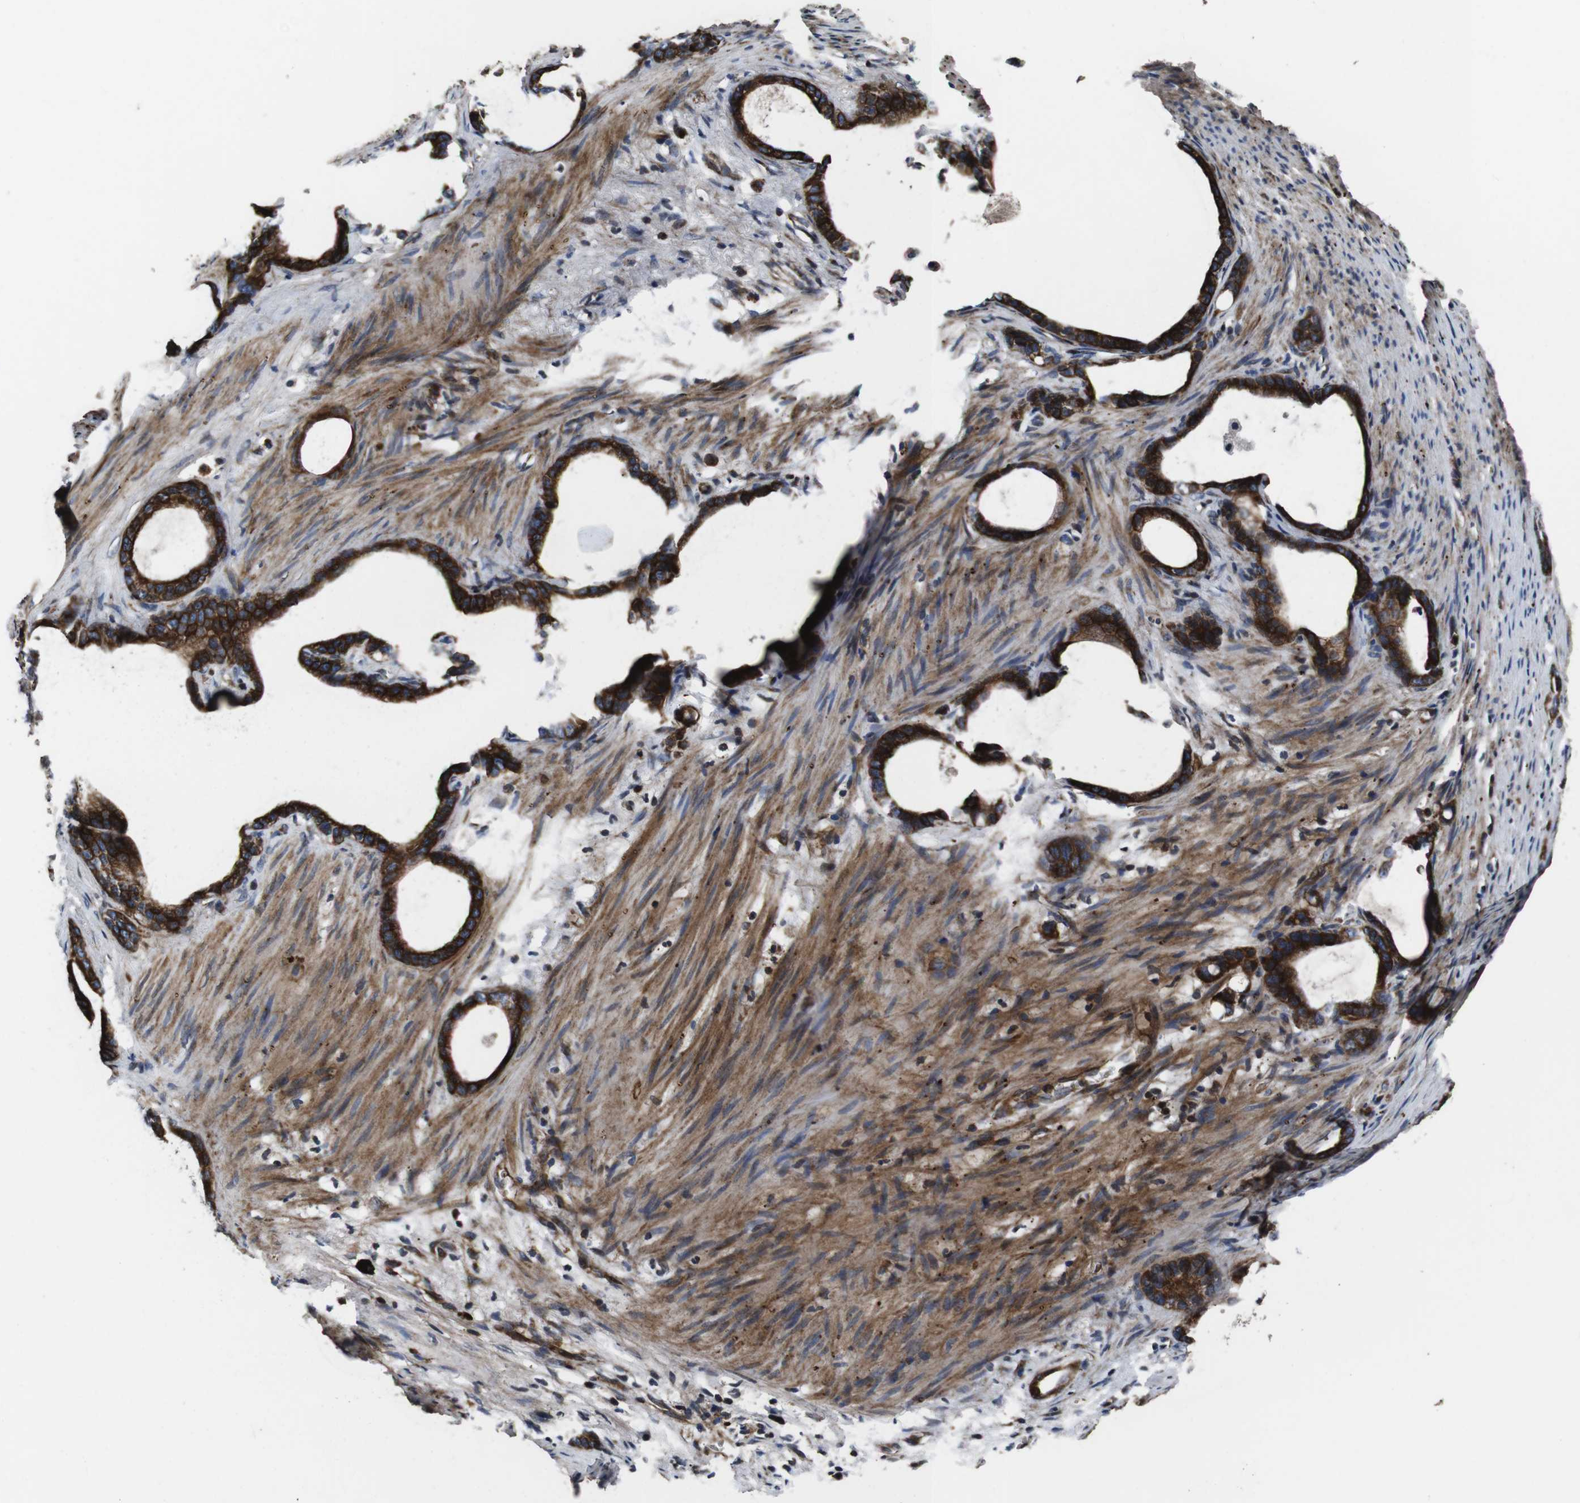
{"staining": {"intensity": "strong", "quantity": ">75%", "location": "cytoplasmic/membranous"}, "tissue": "stomach cancer", "cell_type": "Tumor cells", "image_type": "cancer", "snomed": [{"axis": "morphology", "description": "Adenocarcinoma, NOS"}, {"axis": "topography", "description": "Stomach"}], "caption": "The immunohistochemical stain highlights strong cytoplasmic/membranous positivity in tumor cells of stomach cancer (adenocarcinoma) tissue.", "gene": "SMYD3", "patient": {"sex": "female", "age": 75}}